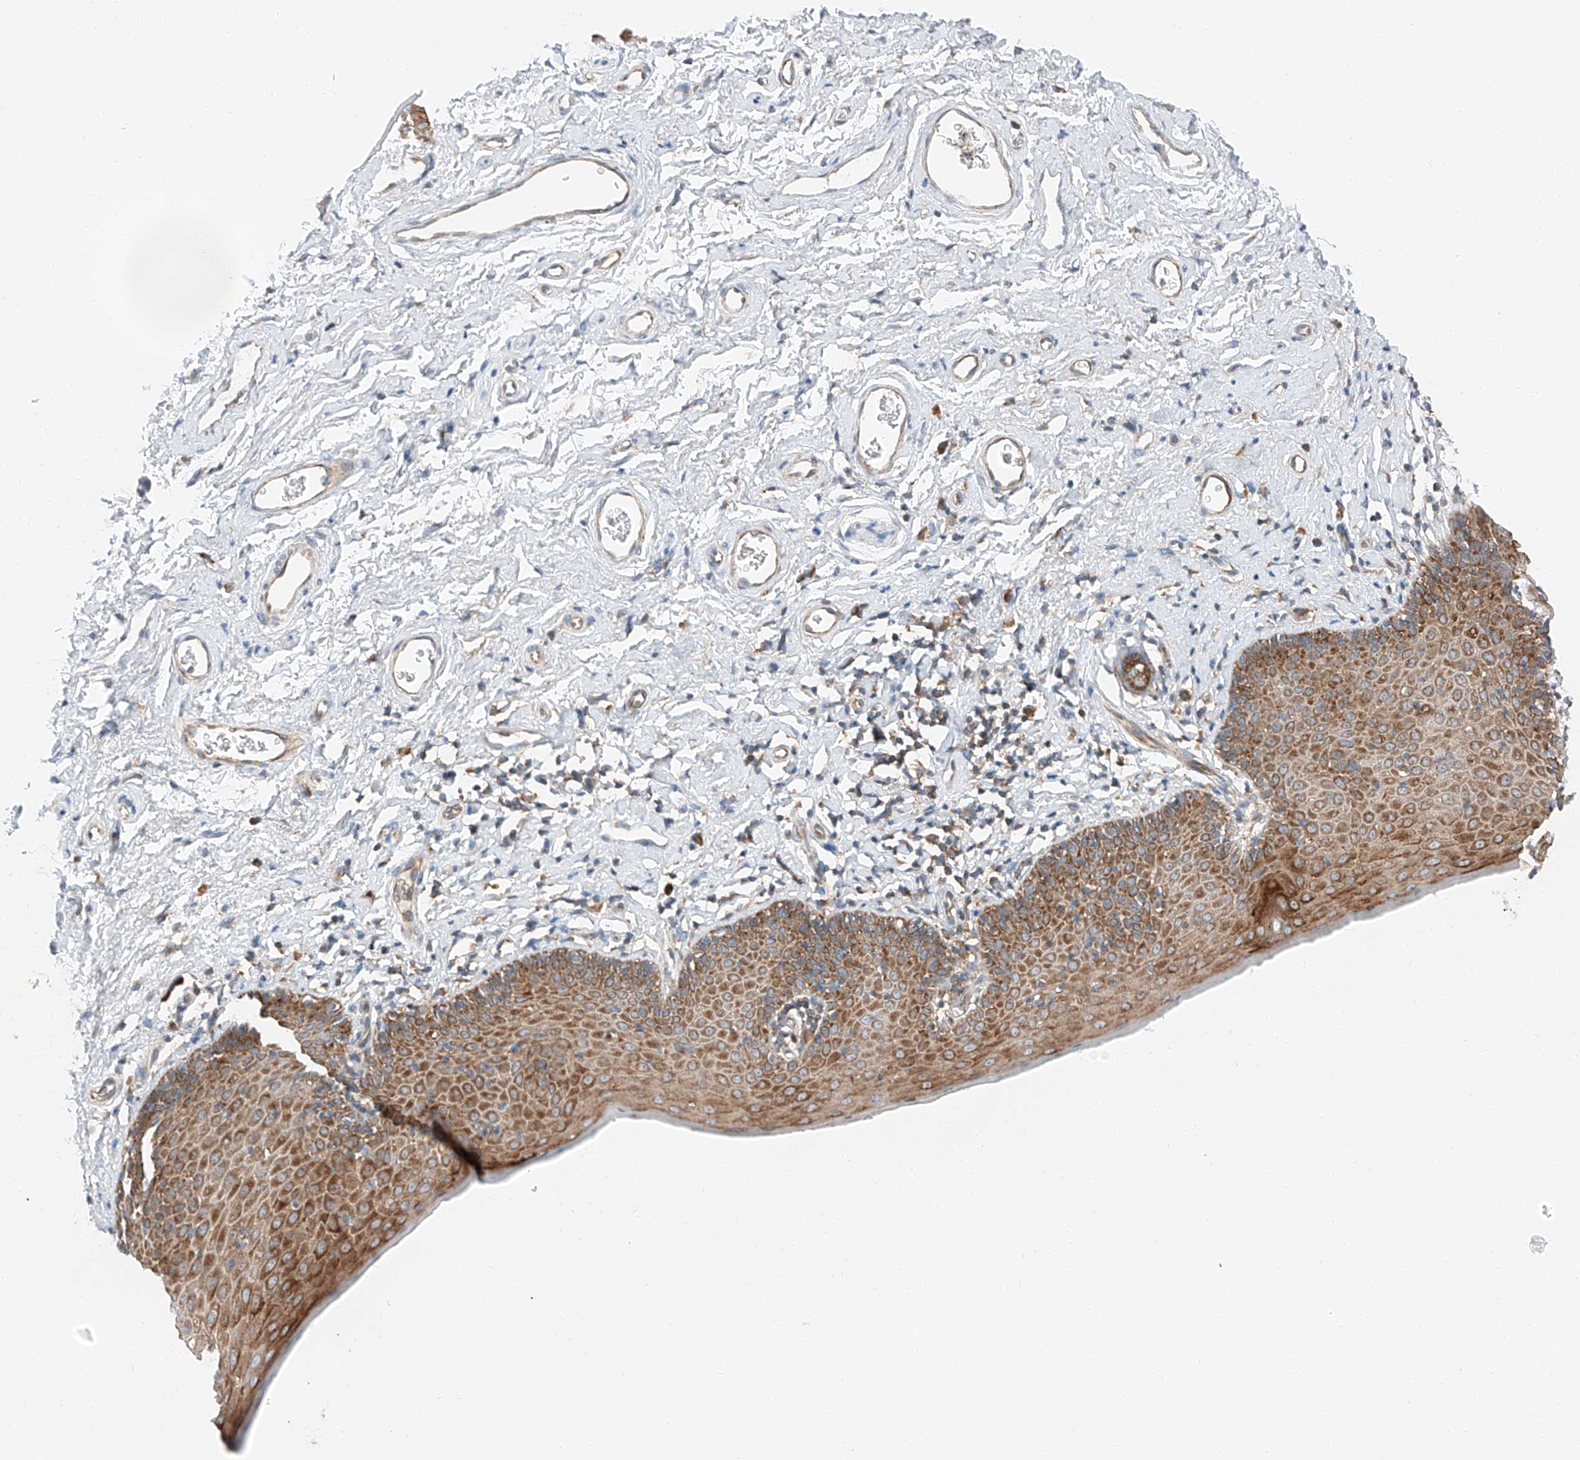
{"staining": {"intensity": "moderate", "quantity": ">75%", "location": "cytoplasmic/membranous"}, "tissue": "skin", "cell_type": "Epidermal cells", "image_type": "normal", "snomed": [{"axis": "morphology", "description": "Normal tissue, NOS"}, {"axis": "topography", "description": "Vulva"}], "caption": "Immunohistochemical staining of benign skin reveals medium levels of moderate cytoplasmic/membranous positivity in about >75% of epidermal cells.", "gene": "ZC3H15", "patient": {"sex": "female", "age": 66}}